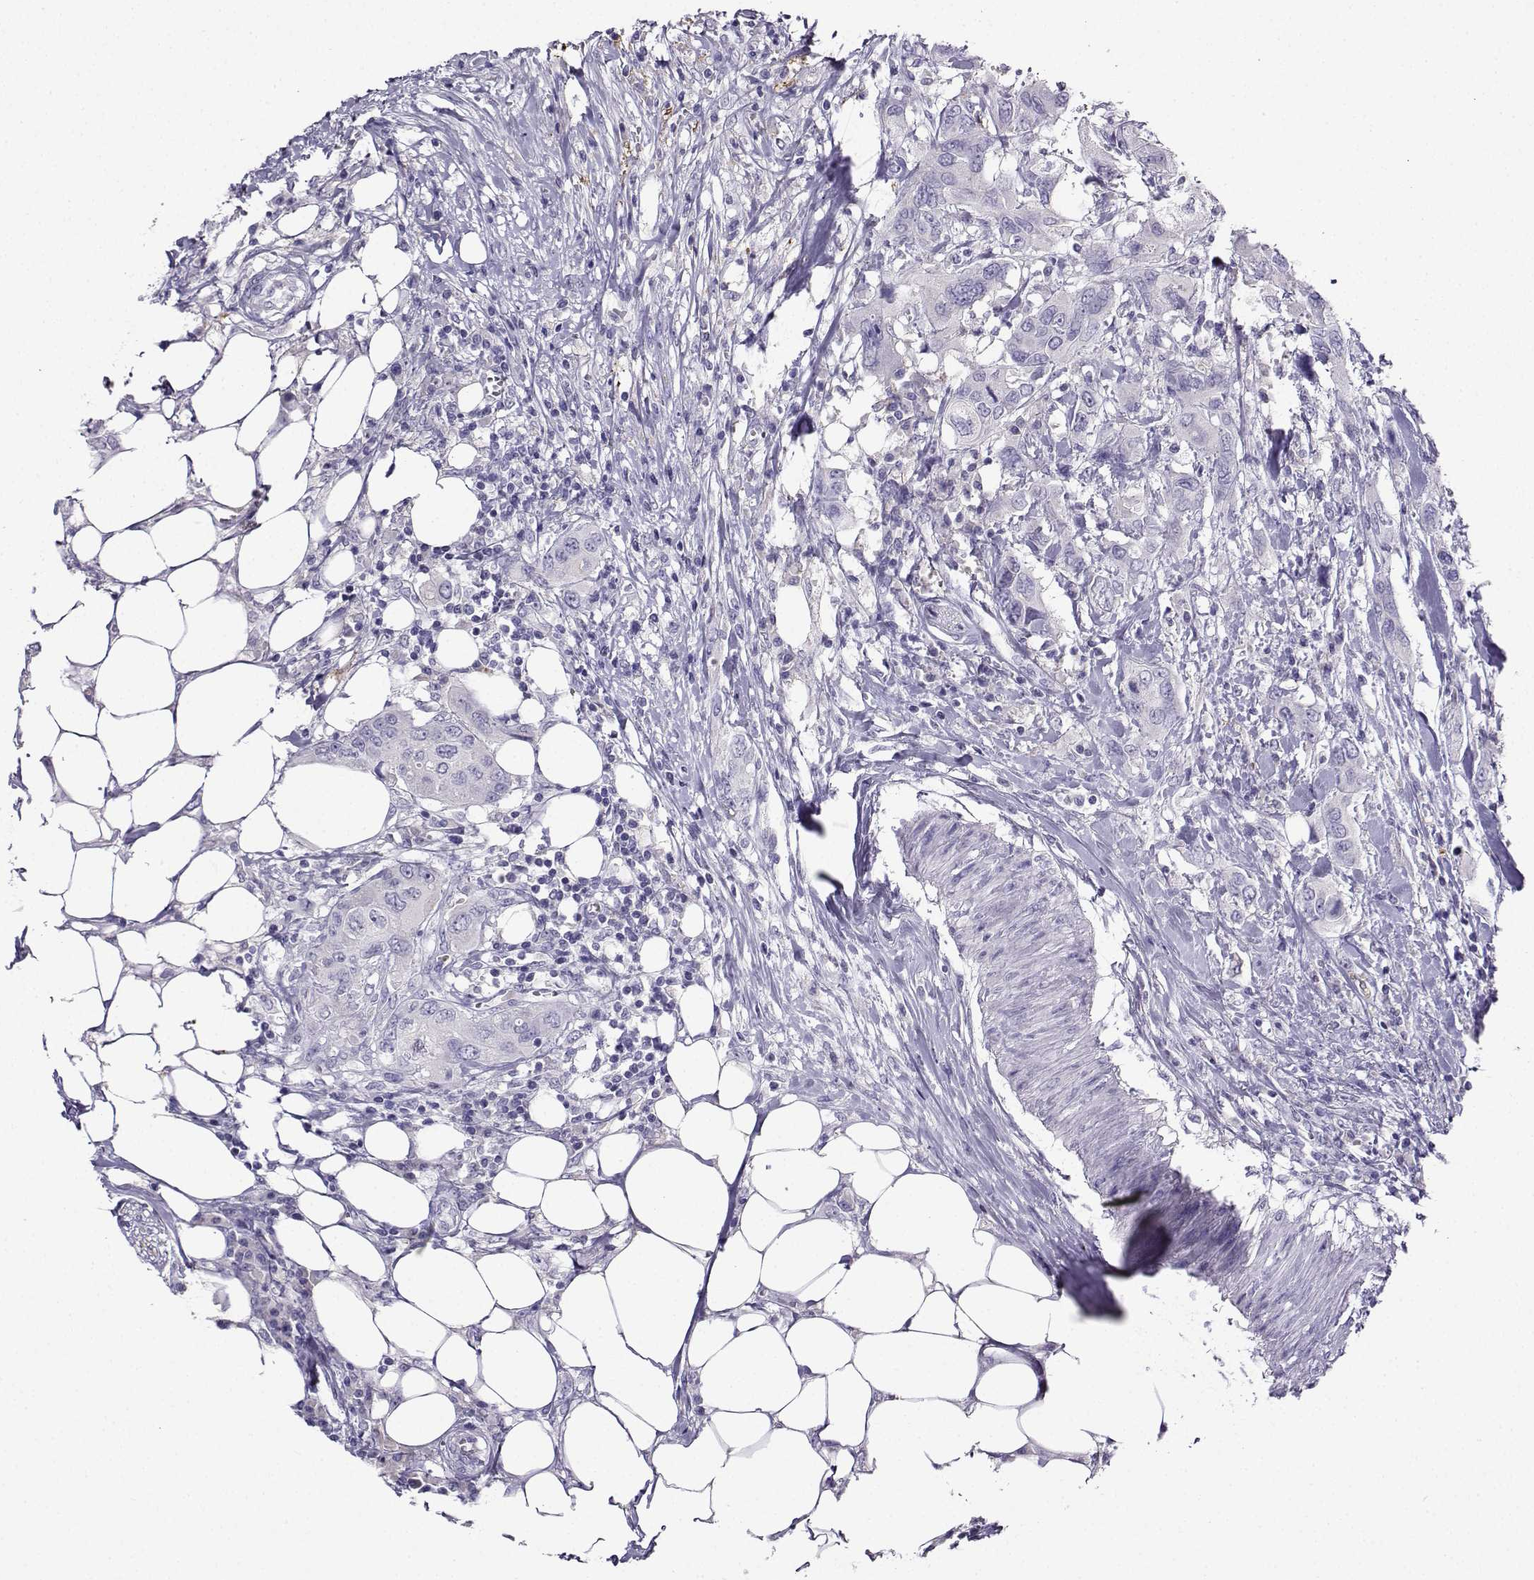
{"staining": {"intensity": "negative", "quantity": "none", "location": "none"}, "tissue": "urothelial cancer", "cell_type": "Tumor cells", "image_type": "cancer", "snomed": [{"axis": "morphology", "description": "Urothelial carcinoma, NOS"}, {"axis": "morphology", "description": "Urothelial carcinoma, High grade"}, {"axis": "topography", "description": "Urinary bladder"}], "caption": "High-grade urothelial carcinoma stained for a protein using immunohistochemistry (IHC) demonstrates no staining tumor cells.", "gene": "LINGO1", "patient": {"sex": "male", "age": 63}}